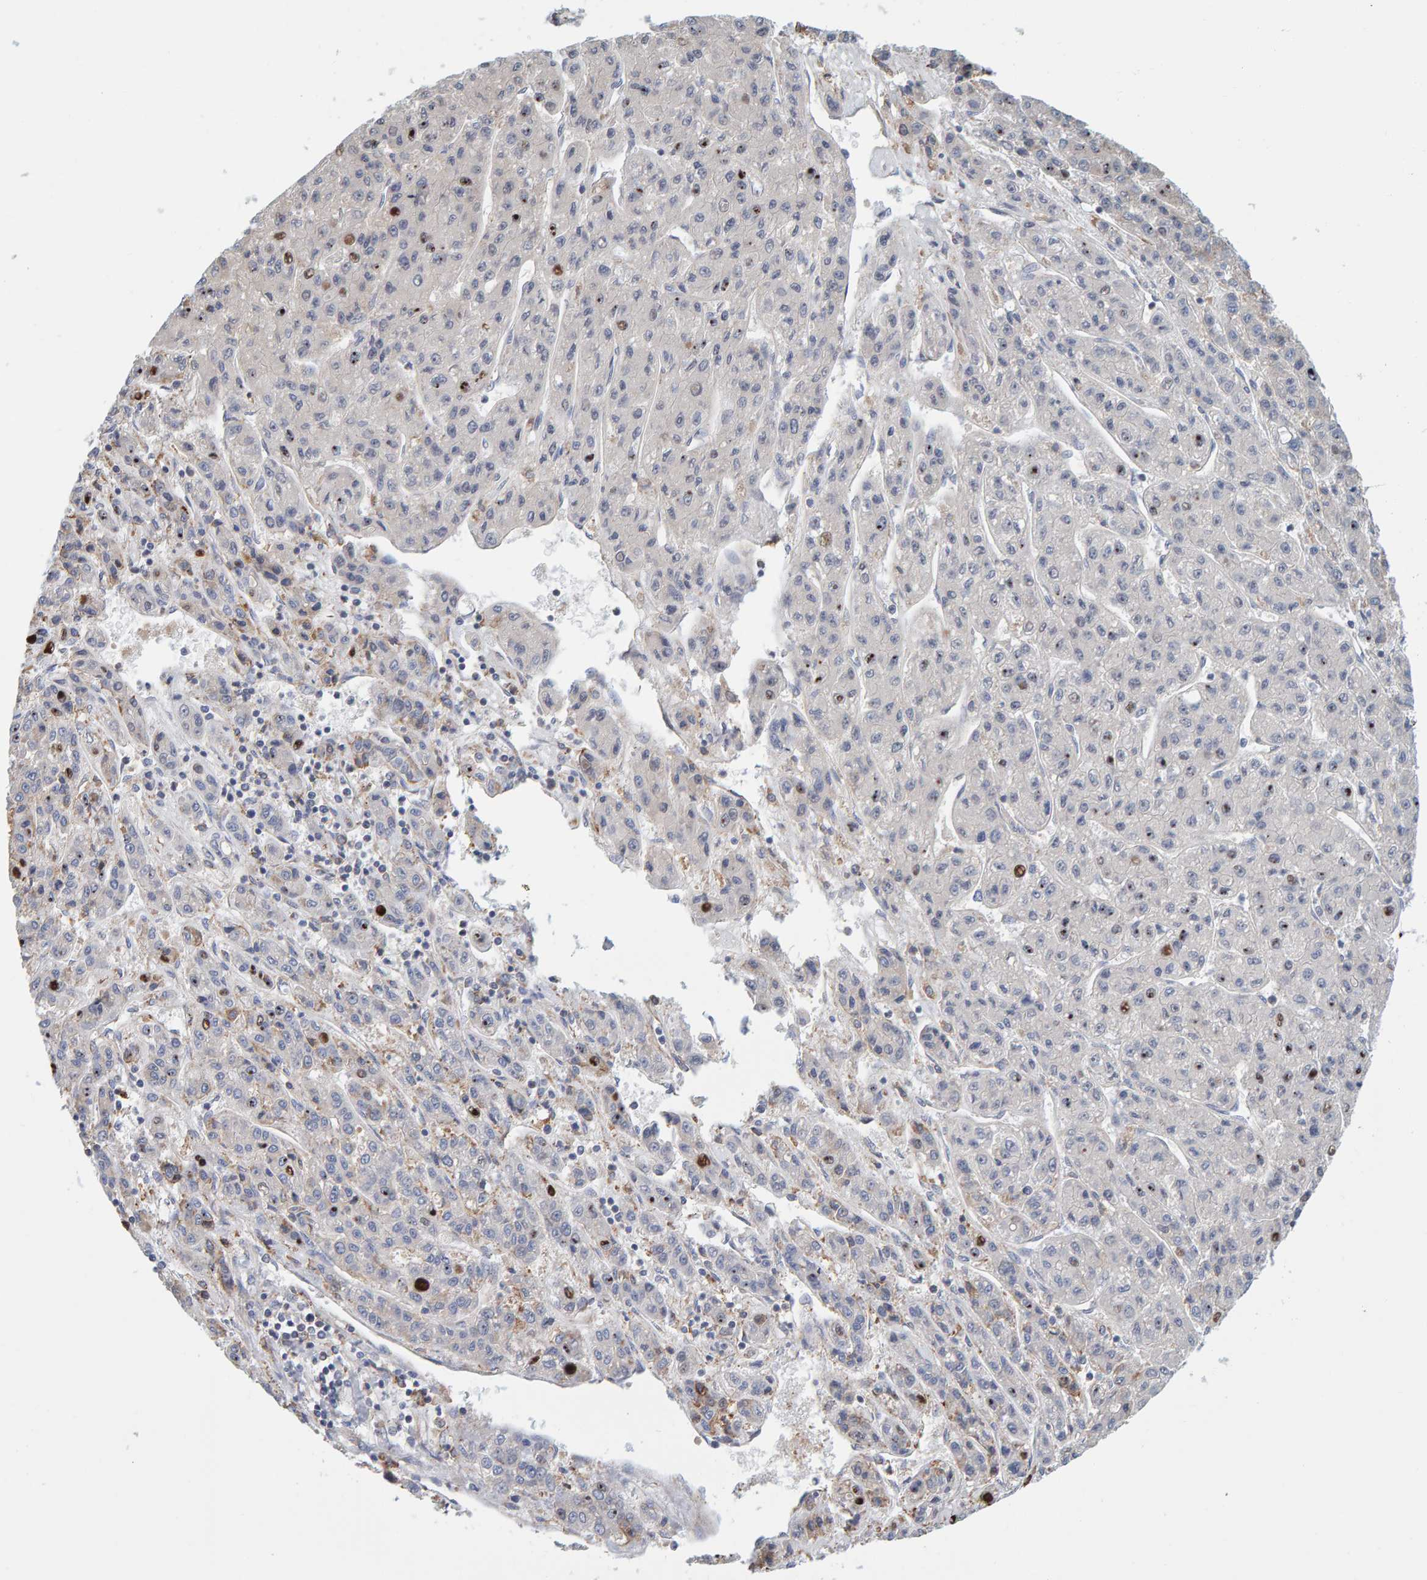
{"staining": {"intensity": "moderate", "quantity": "<25%", "location": "cytoplasmic/membranous"}, "tissue": "liver cancer", "cell_type": "Tumor cells", "image_type": "cancer", "snomed": [{"axis": "morphology", "description": "Carcinoma, Hepatocellular, NOS"}, {"axis": "topography", "description": "Liver"}], "caption": "Human liver cancer stained with a brown dye exhibits moderate cytoplasmic/membranous positive staining in approximately <25% of tumor cells.", "gene": "SGPL1", "patient": {"sex": "male", "age": 70}}